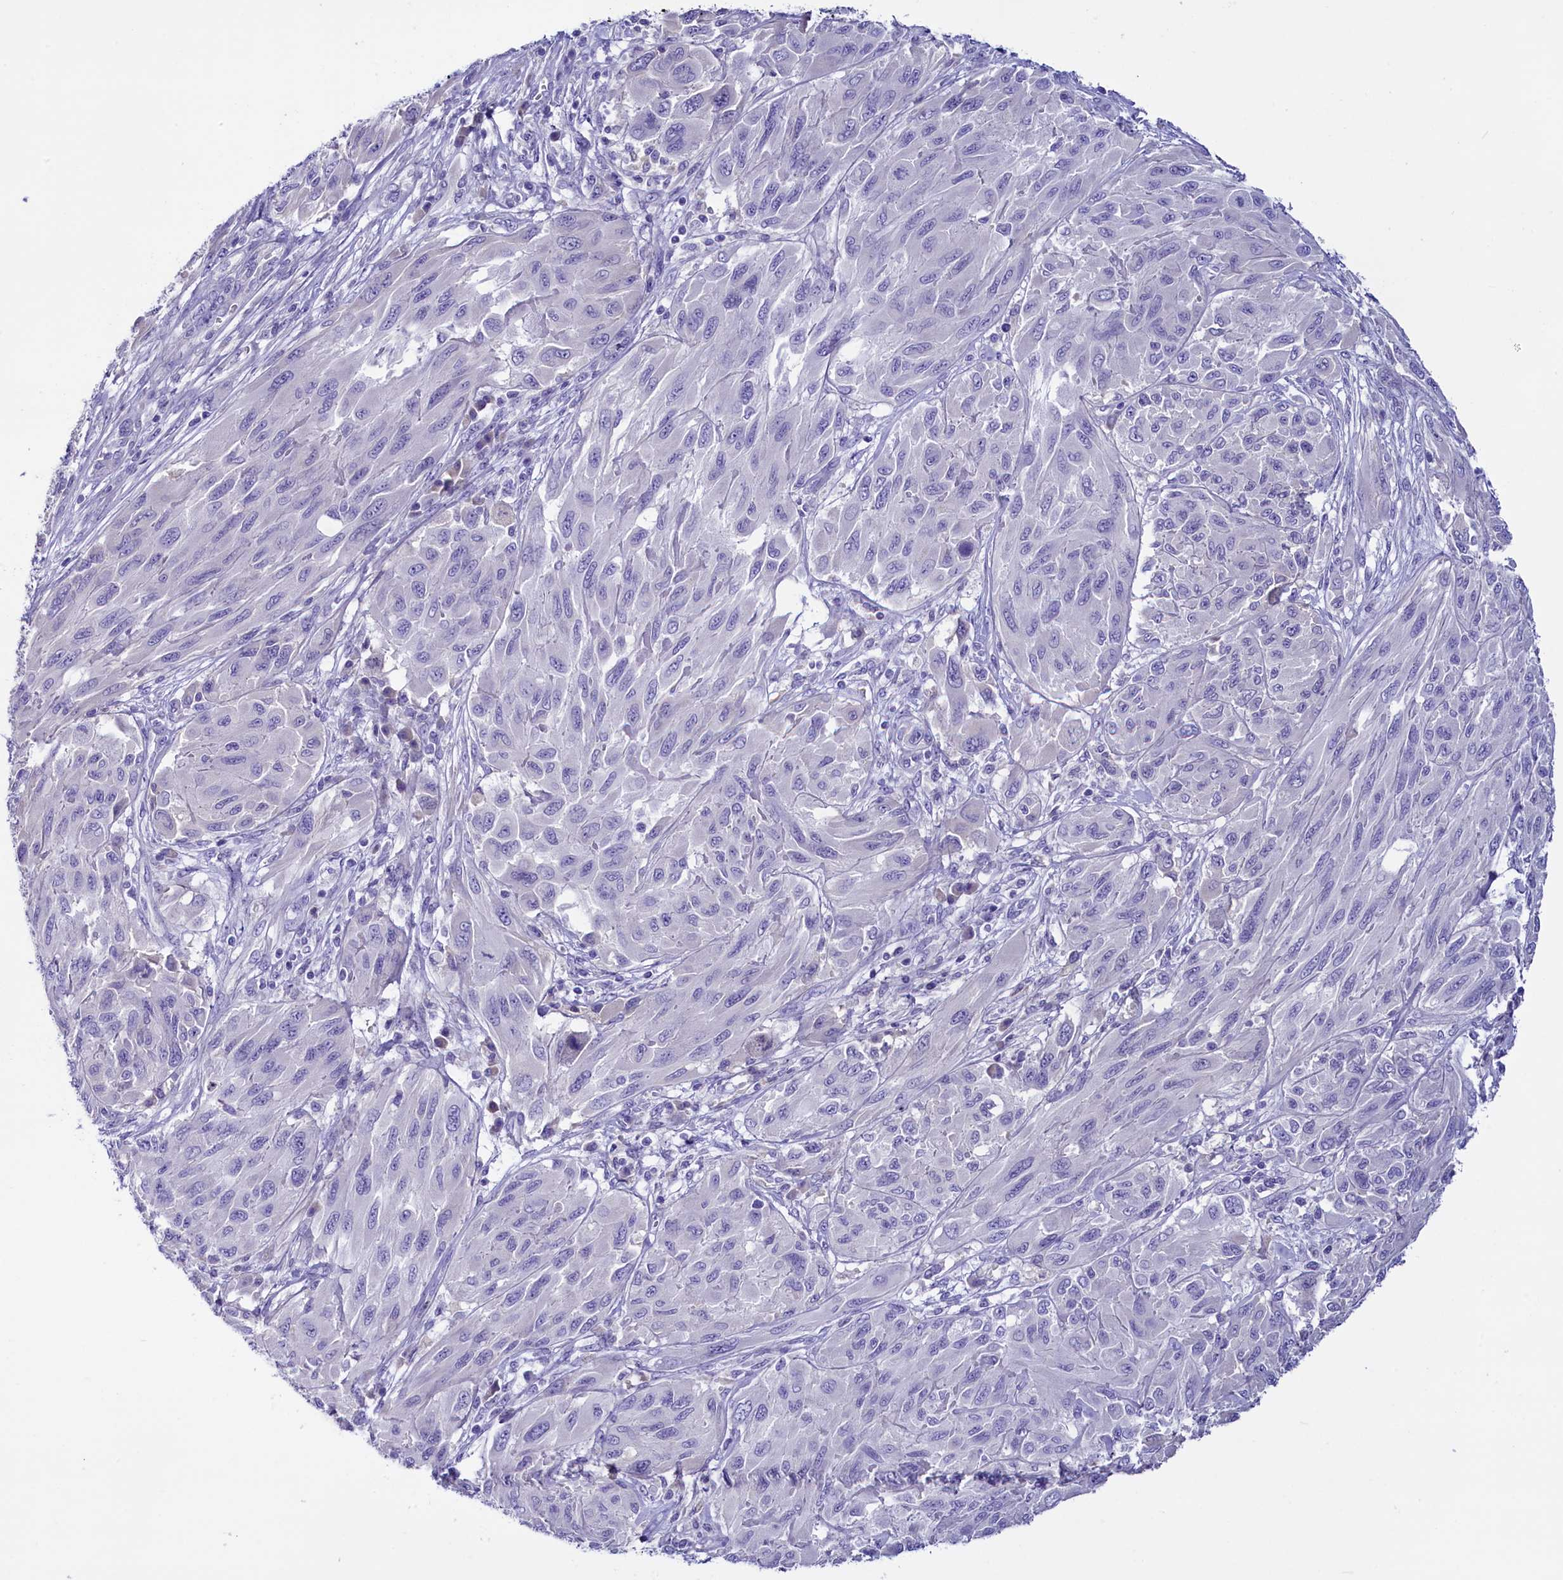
{"staining": {"intensity": "negative", "quantity": "none", "location": "none"}, "tissue": "melanoma", "cell_type": "Tumor cells", "image_type": "cancer", "snomed": [{"axis": "morphology", "description": "Malignant melanoma, NOS"}, {"axis": "topography", "description": "Skin"}], "caption": "This is an immunohistochemistry (IHC) micrograph of human malignant melanoma. There is no staining in tumor cells.", "gene": "RTTN", "patient": {"sex": "female", "age": 91}}